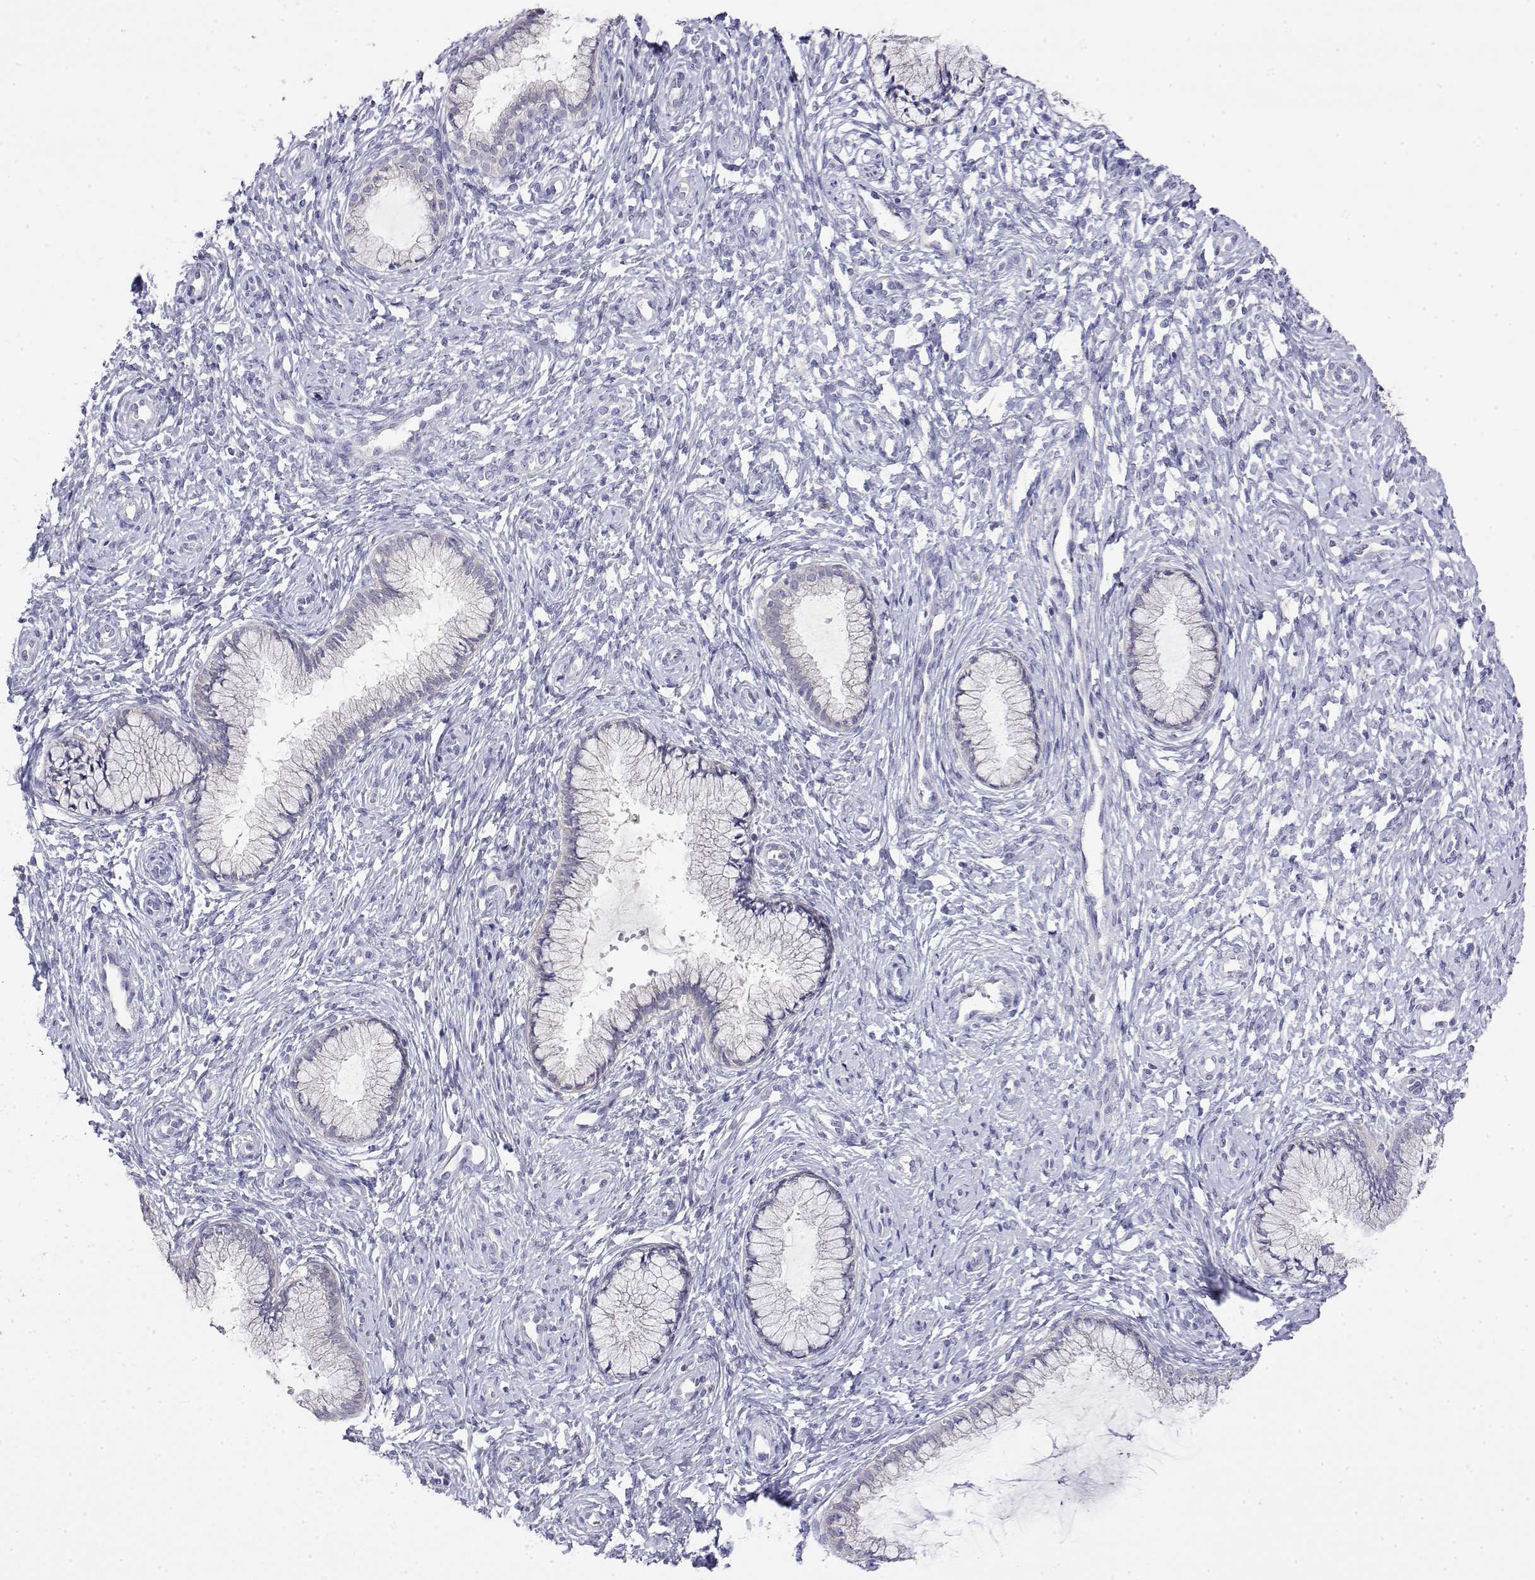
{"staining": {"intensity": "negative", "quantity": "none", "location": "none"}, "tissue": "cervix", "cell_type": "Glandular cells", "image_type": "normal", "snomed": [{"axis": "morphology", "description": "Normal tissue, NOS"}, {"axis": "topography", "description": "Cervix"}], "caption": "DAB immunohistochemical staining of unremarkable human cervix demonstrates no significant expression in glandular cells.", "gene": "LY6D", "patient": {"sex": "female", "age": 37}}